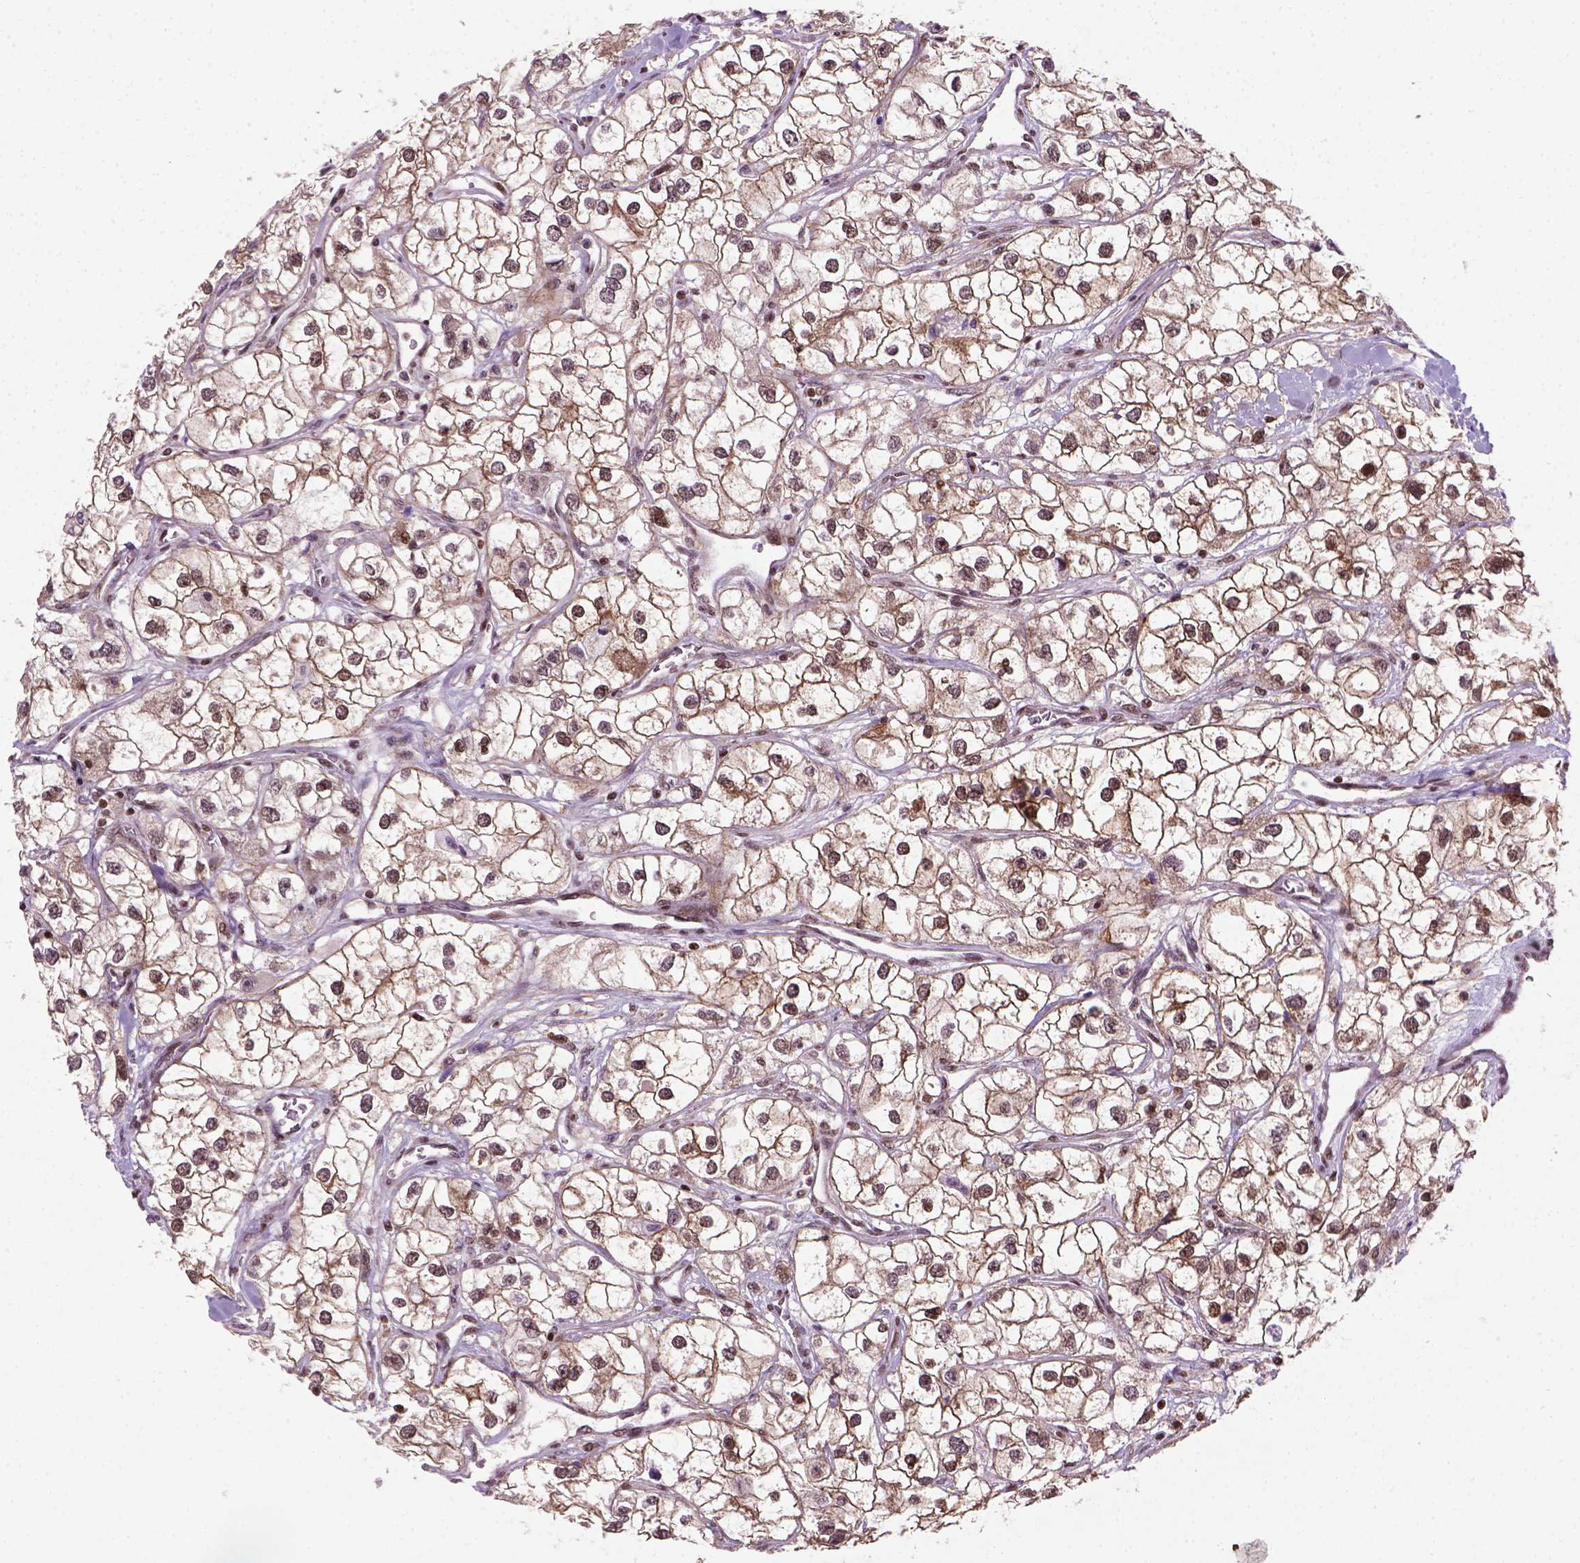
{"staining": {"intensity": "moderate", "quantity": ">75%", "location": "nuclear"}, "tissue": "renal cancer", "cell_type": "Tumor cells", "image_type": "cancer", "snomed": [{"axis": "morphology", "description": "Adenocarcinoma, NOS"}, {"axis": "topography", "description": "Kidney"}], "caption": "Immunohistochemistry (IHC) micrograph of neoplastic tissue: human renal cancer (adenocarcinoma) stained using IHC reveals medium levels of moderate protein expression localized specifically in the nuclear of tumor cells, appearing as a nuclear brown color.", "gene": "MGMT", "patient": {"sex": "male", "age": 59}}